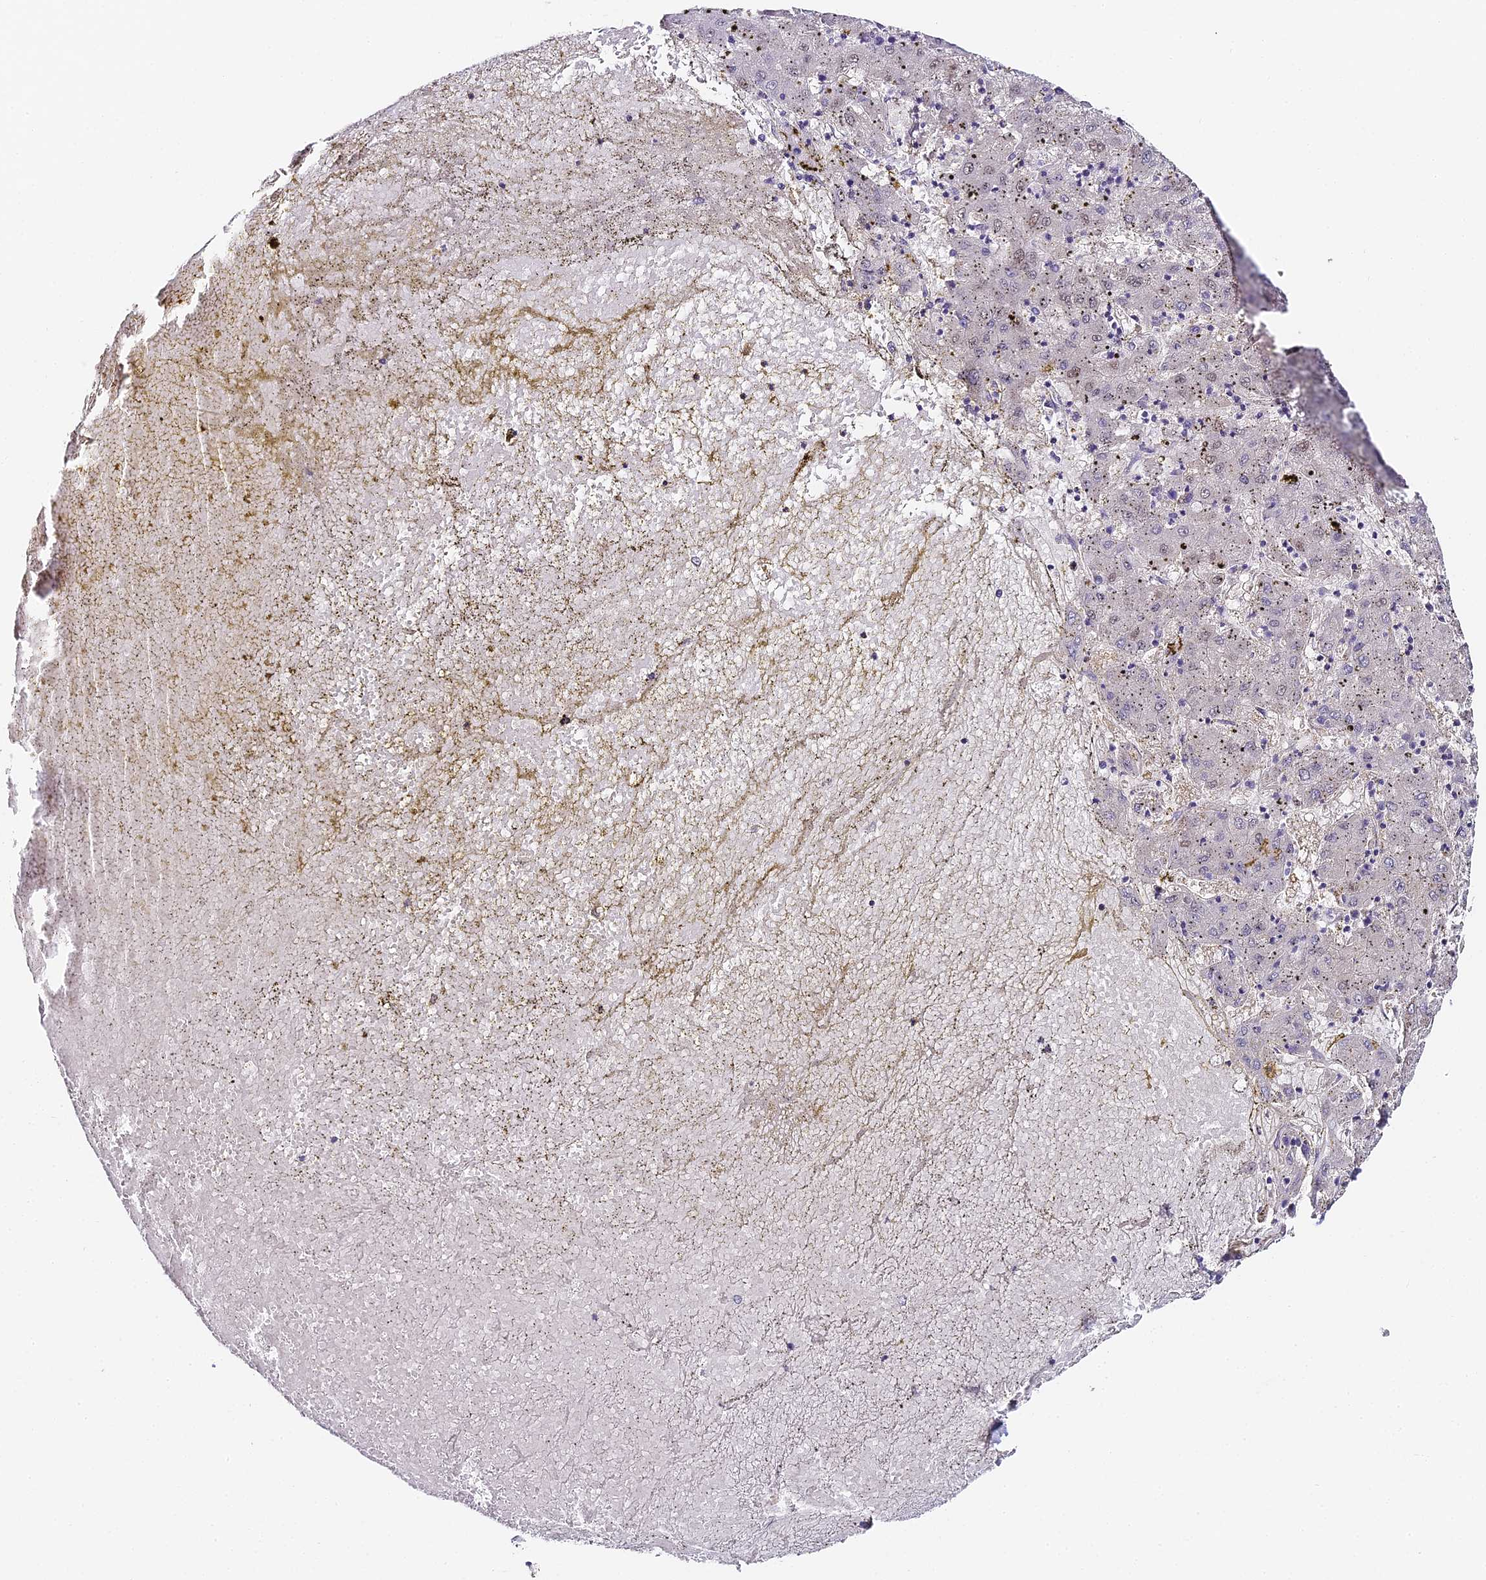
{"staining": {"intensity": "negative", "quantity": "none", "location": "none"}, "tissue": "liver cancer", "cell_type": "Tumor cells", "image_type": "cancer", "snomed": [{"axis": "morphology", "description": "Carcinoma, Hepatocellular, NOS"}, {"axis": "topography", "description": "Liver"}], "caption": "Liver cancer (hepatocellular carcinoma) was stained to show a protein in brown. There is no significant expression in tumor cells.", "gene": "ABHD14A-ACY1", "patient": {"sex": "male", "age": 72}}